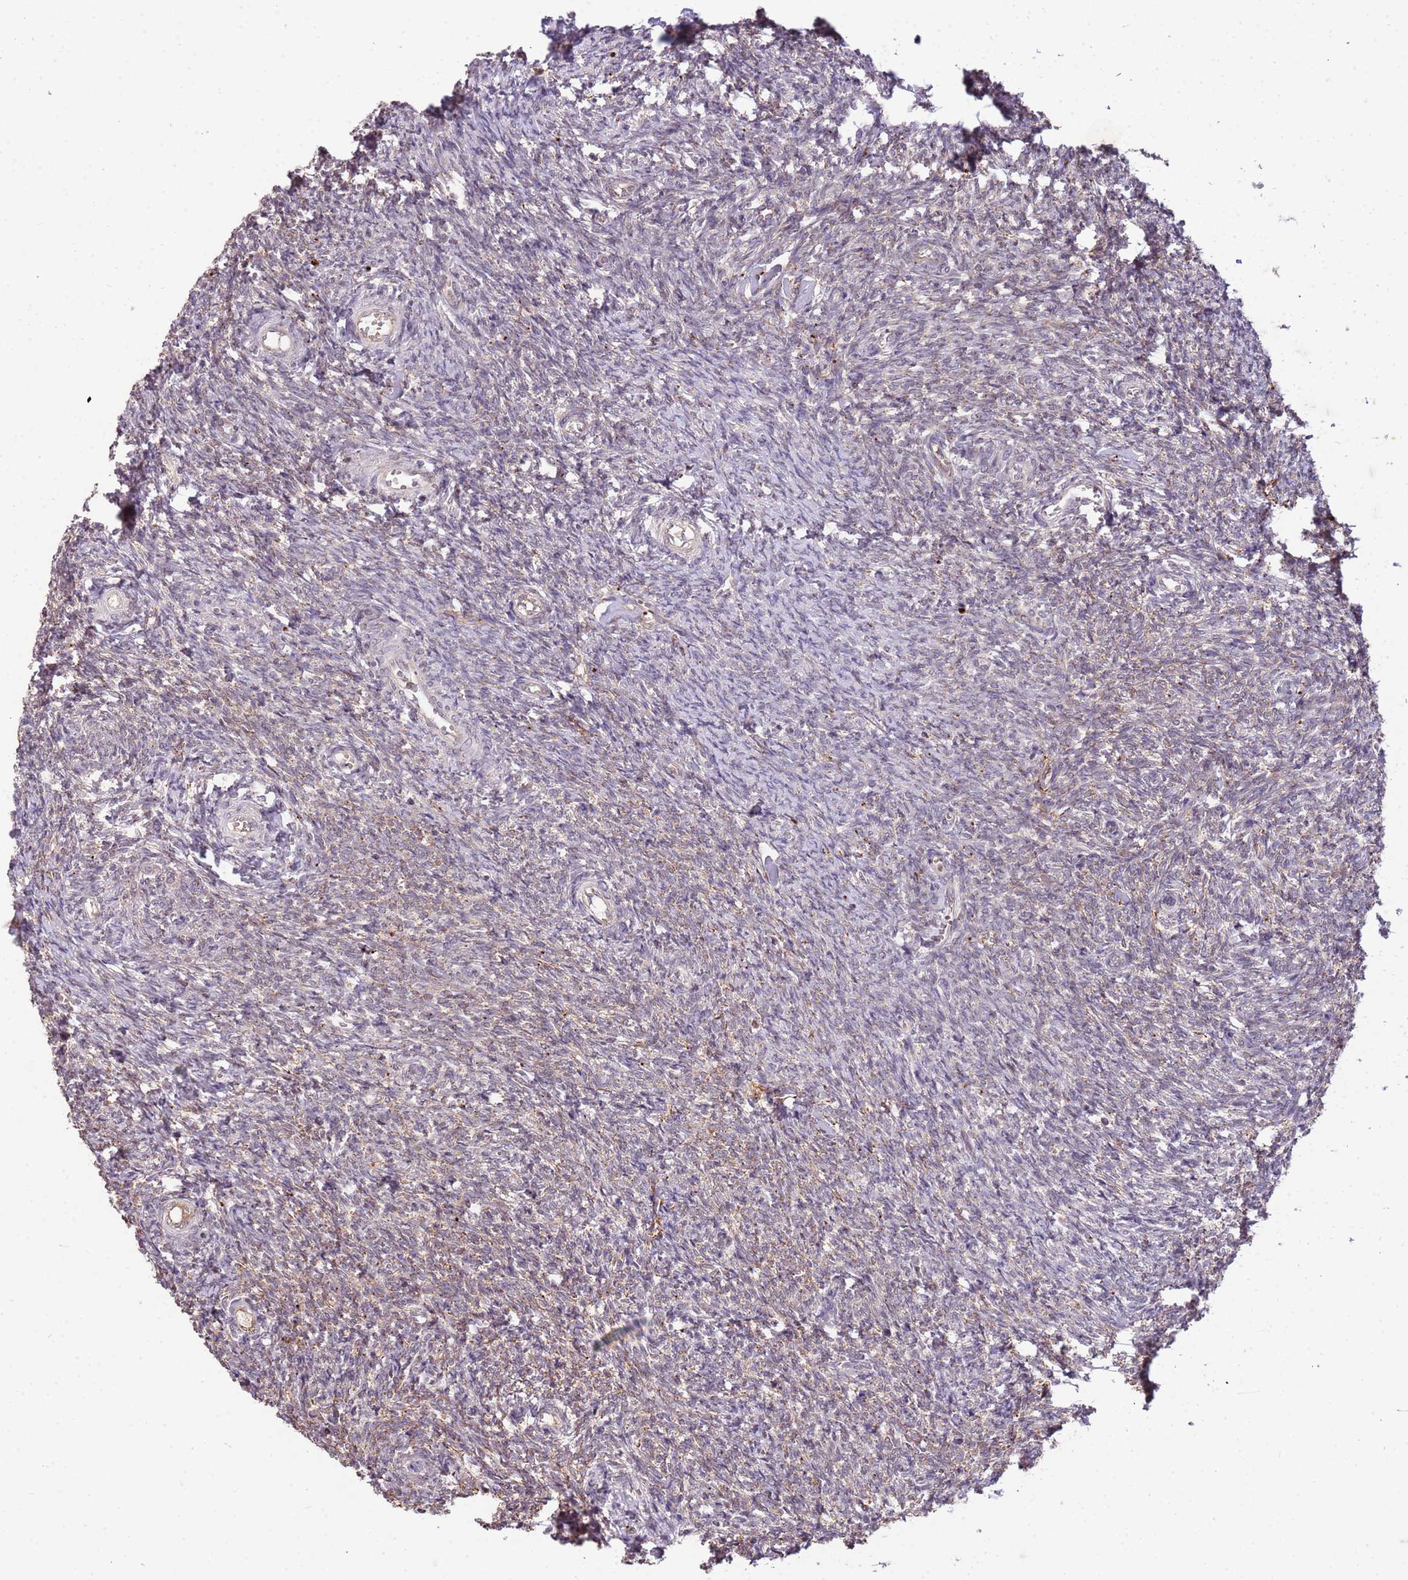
{"staining": {"intensity": "weak", "quantity": "<25%", "location": "cytoplasmic/membranous"}, "tissue": "ovary", "cell_type": "Ovarian stroma cells", "image_type": "normal", "snomed": [{"axis": "morphology", "description": "Normal tissue, NOS"}, {"axis": "topography", "description": "Ovary"}], "caption": "An image of human ovary is negative for staining in ovarian stroma cells.", "gene": "SAMSN1", "patient": {"sex": "female", "age": 44}}